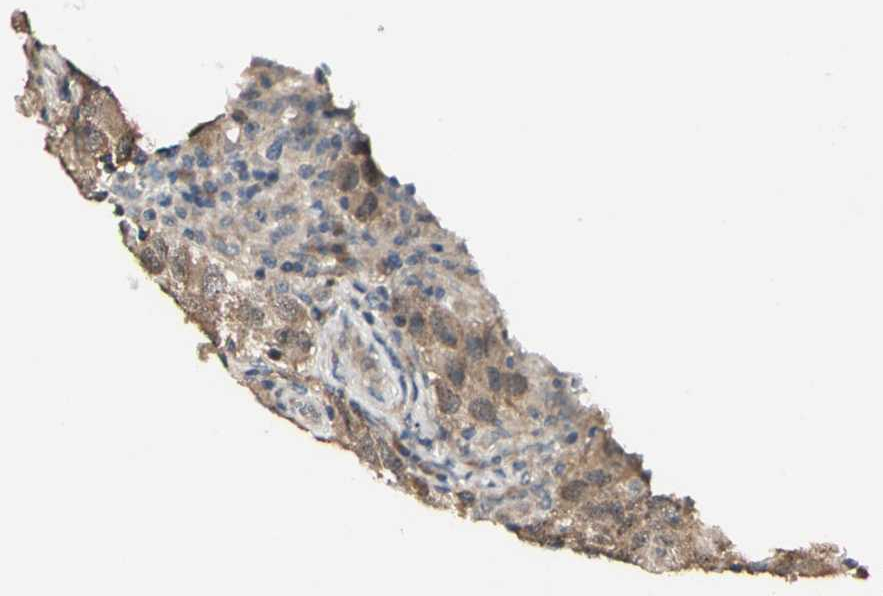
{"staining": {"intensity": "moderate", "quantity": ">75%", "location": "cytoplasmic/membranous"}, "tissue": "testis cancer", "cell_type": "Tumor cells", "image_type": "cancer", "snomed": [{"axis": "morphology", "description": "Carcinoma, Embryonal, NOS"}, {"axis": "topography", "description": "Testis"}], "caption": "Protein staining displays moderate cytoplasmic/membranous positivity in about >75% of tumor cells in testis embryonal carcinoma.", "gene": "ATG4C", "patient": {"sex": "male", "age": 21}}